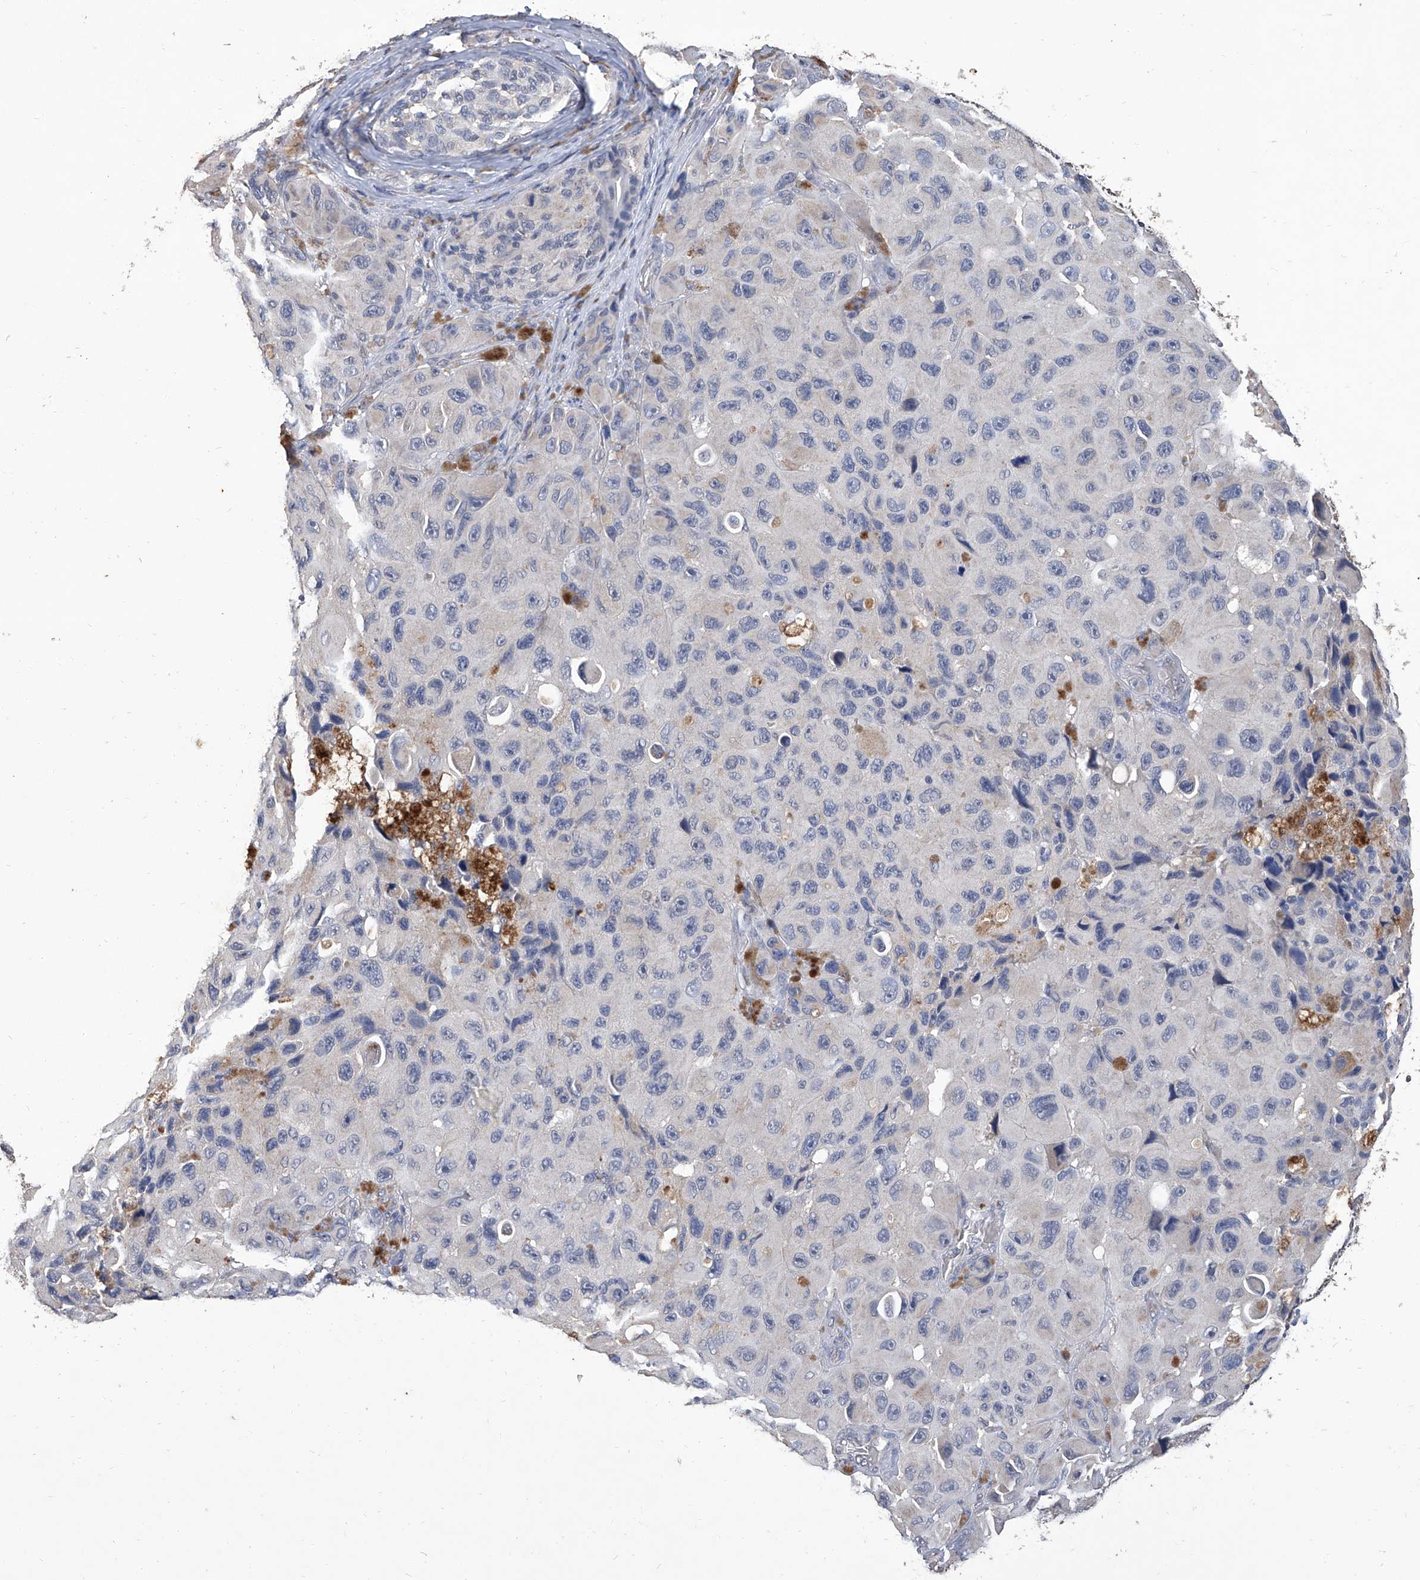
{"staining": {"intensity": "negative", "quantity": "none", "location": "none"}, "tissue": "melanoma", "cell_type": "Tumor cells", "image_type": "cancer", "snomed": [{"axis": "morphology", "description": "Malignant melanoma, NOS"}, {"axis": "topography", "description": "Skin"}], "caption": "Immunohistochemistry (IHC) micrograph of melanoma stained for a protein (brown), which exhibits no positivity in tumor cells.", "gene": "GPT", "patient": {"sex": "female", "age": 73}}